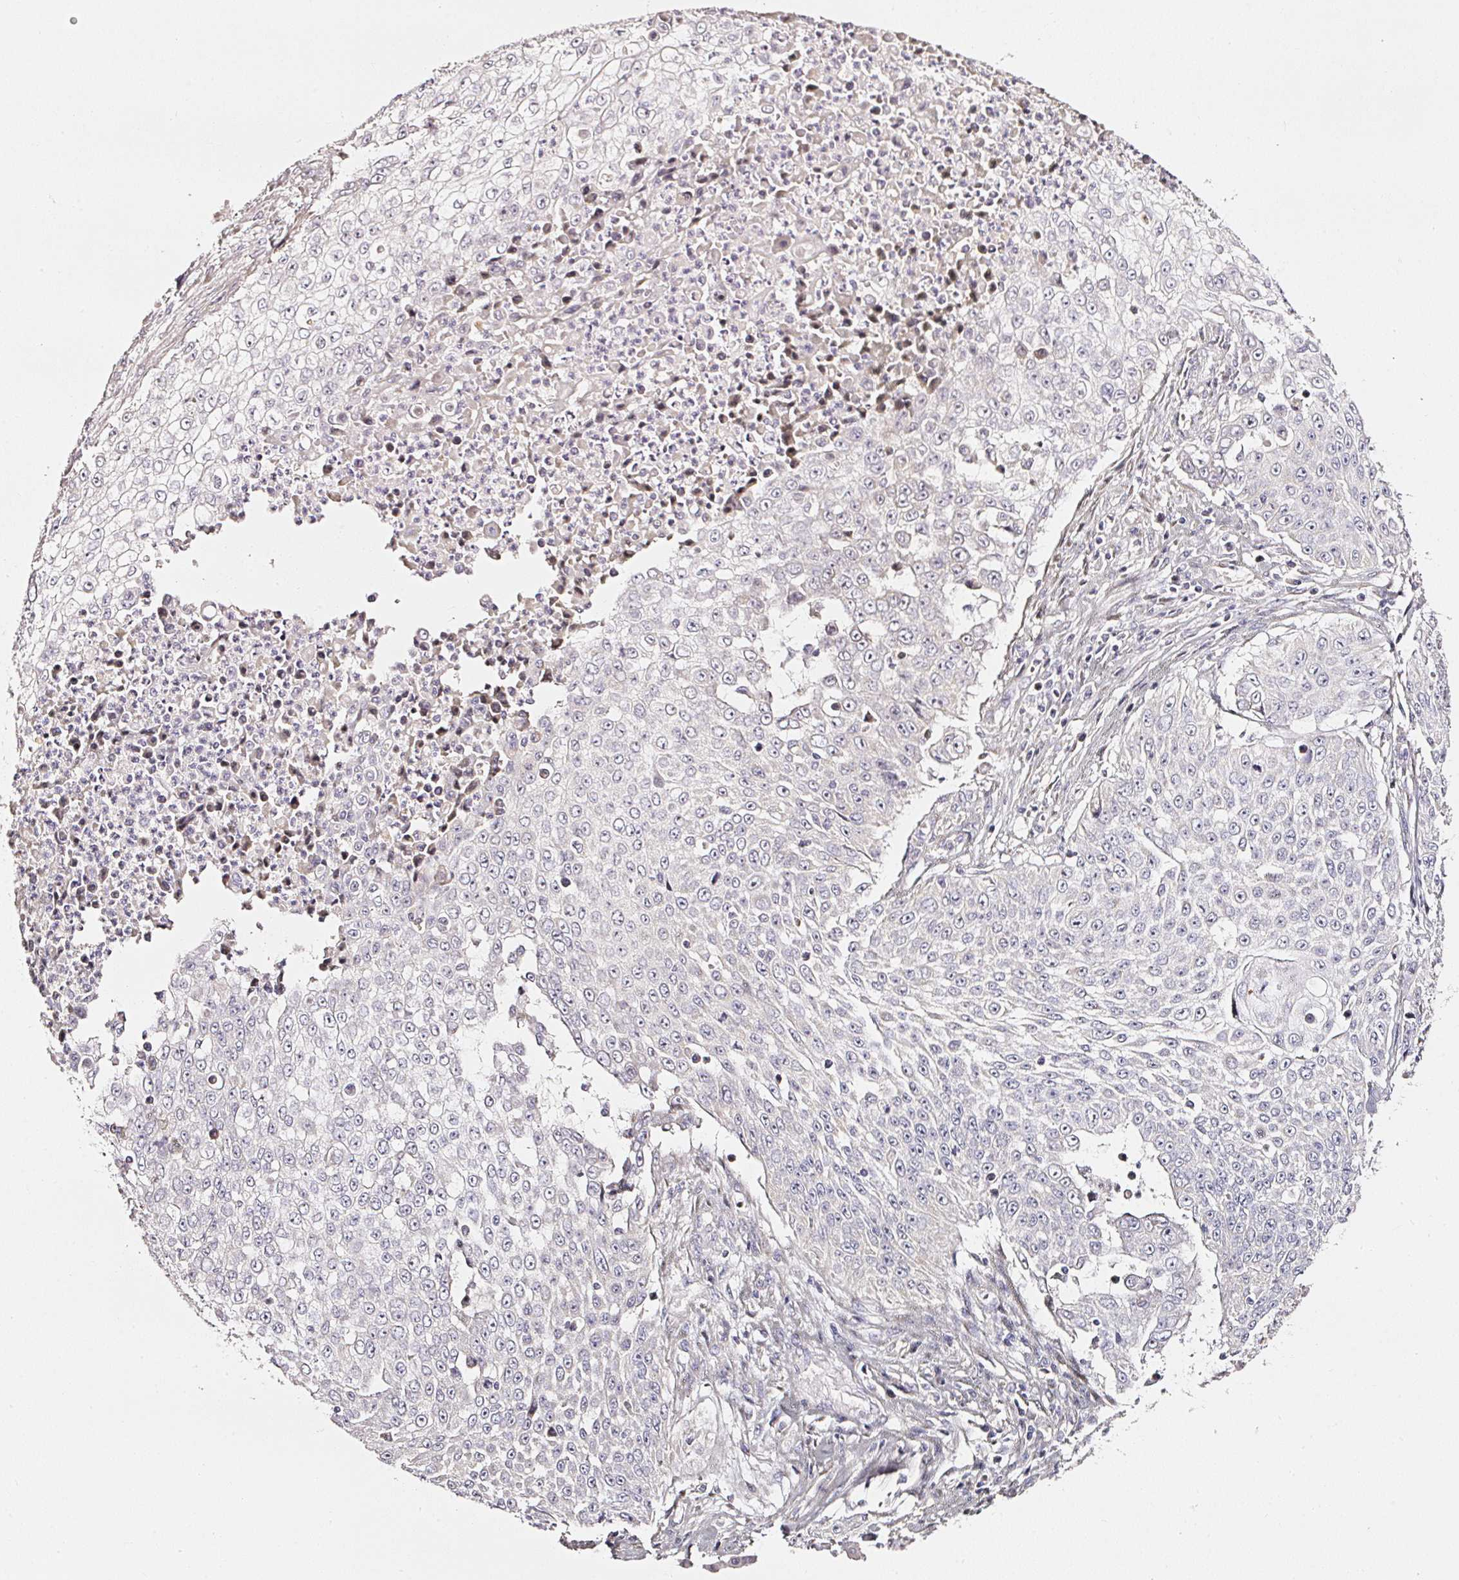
{"staining": {"intensity": "negative", "quantity": "none", "location": "none"}, "tissue": "skin cancer", "cell_type": "Tumor cells", "image_type": "cancer", "snomed": [{"axis": "morphology", "description": "Squamous cell carcinoma, NOS"}, {"axis": "topography", "description": "Skin"}], "caption": "An image of human skin cancer (squamous cell carcinoma) is negative for staining in tumor cells.", "gene": "NTRK1", "patient": {"sex": "male", "age": 24}}